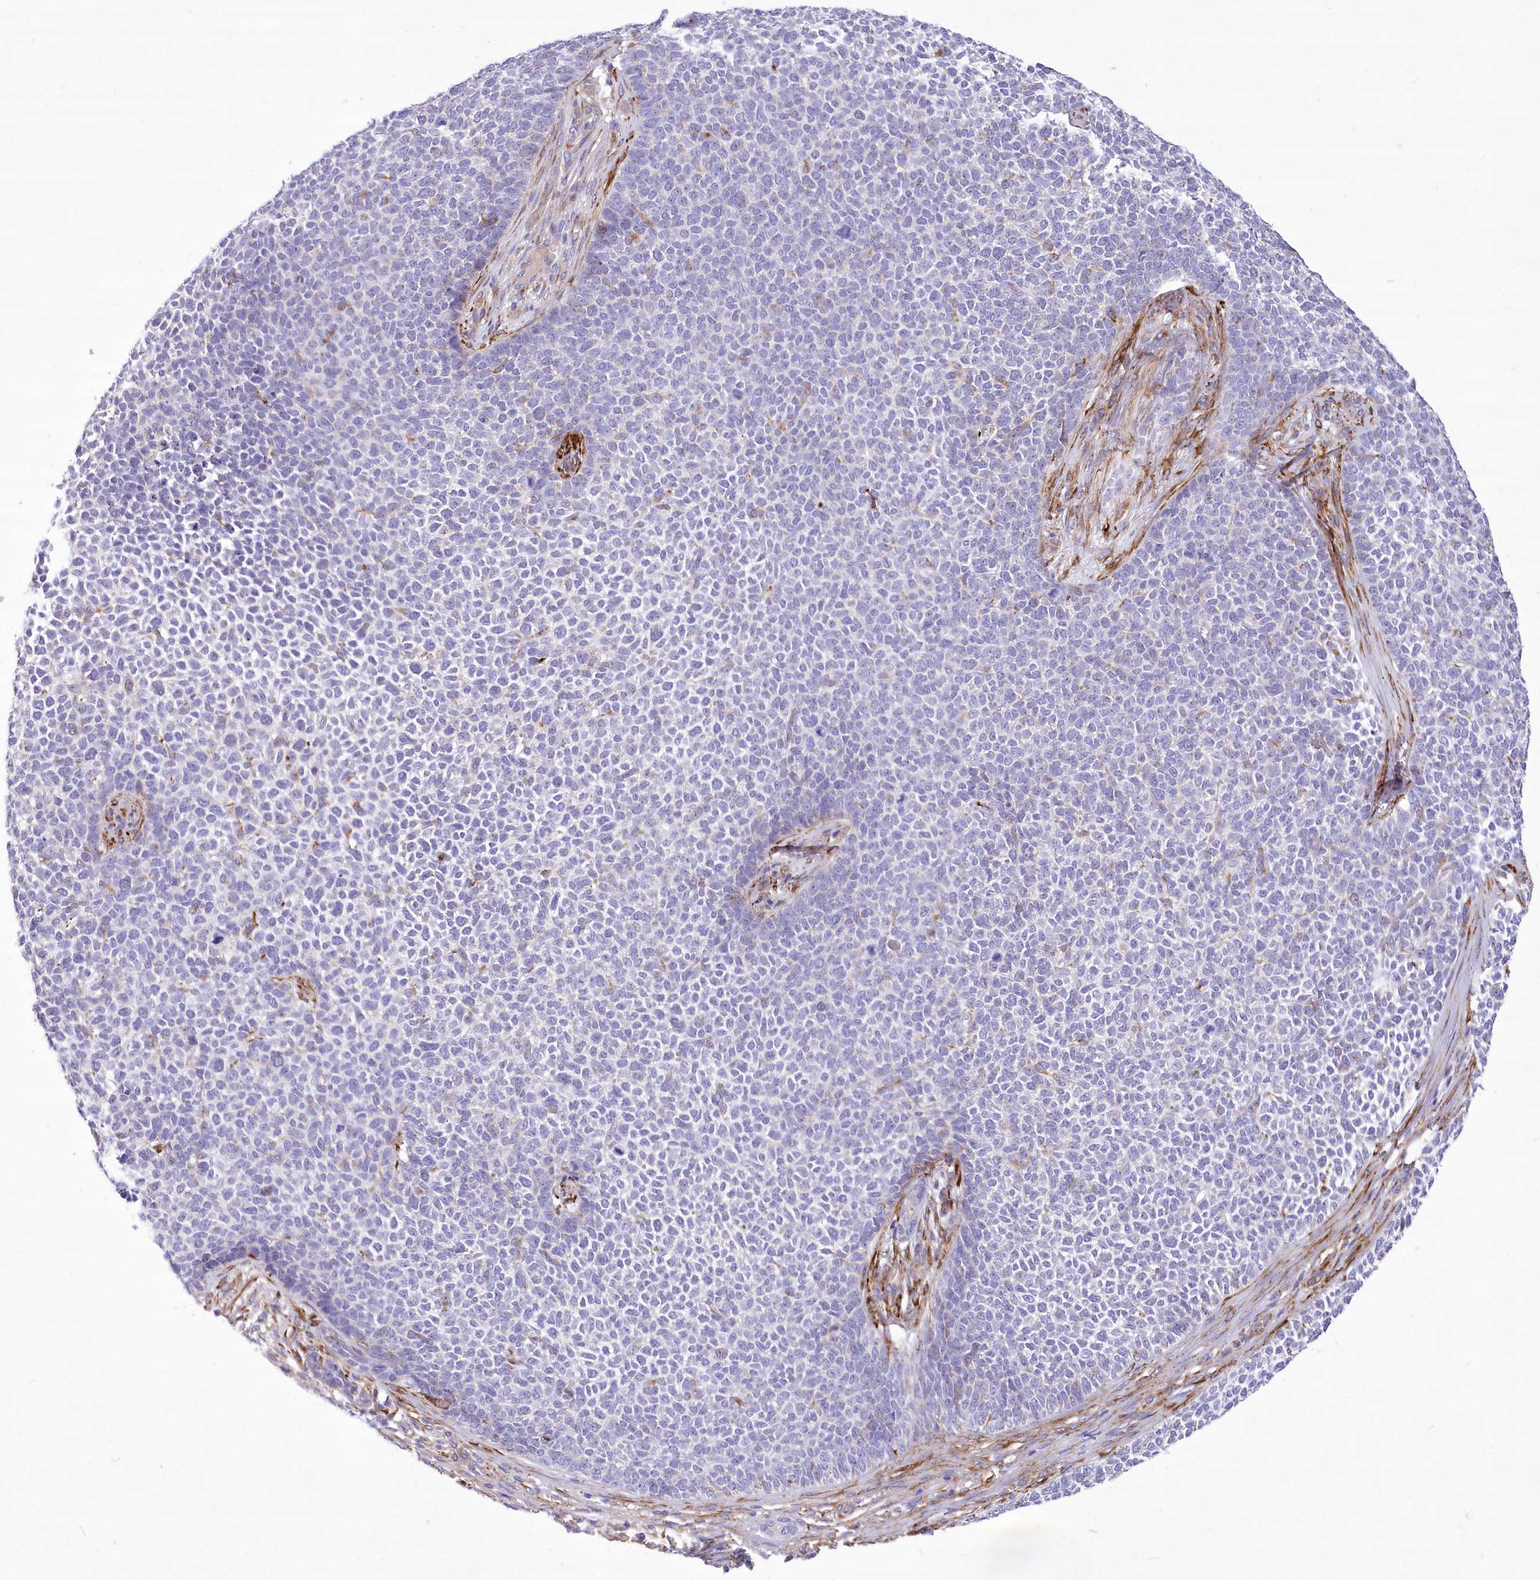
{"staining": {"intensity": "negative", "quantity": "none", "location": "none"}, "tissue": "skin cancer", "cell_type": "Tumor cells", "image_type": "cancer", "snomed": [{"axis": "morphology", "description": "Basal cell carcinoma"}, {"axis": "topography", "description": "Skin"}], "caption": "High power microscopy histopathology image of an immunohistochemistry (IHC) photomicrograph of skin cancer, revealing no significant staining in tumor cells.", "gene": "ANGPTL3", "patient": {"sex": "female", "age": 84}}